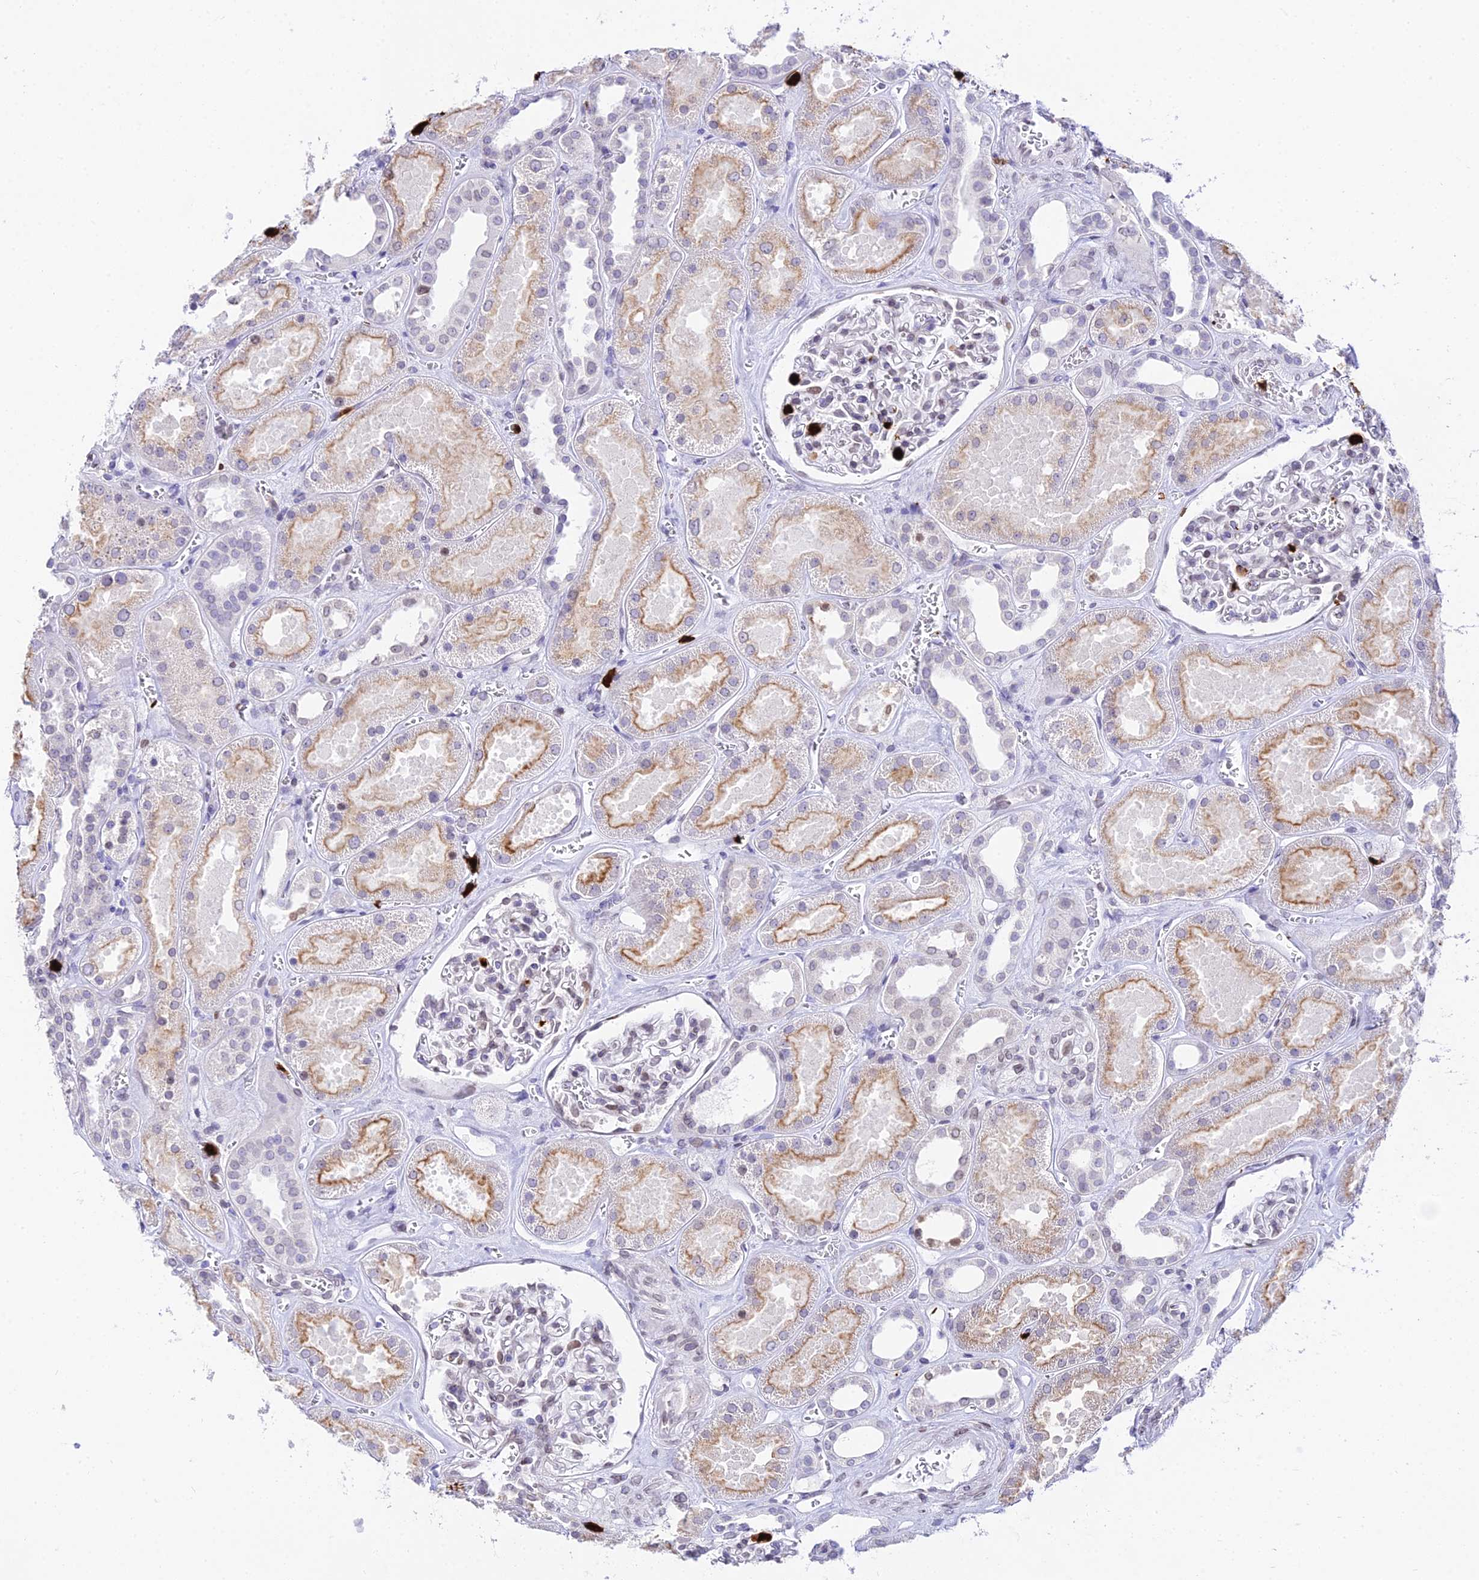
{"staining": {"intensity": "weak", "quantity": "<25%", "location": "nuclear"}, "tissue": "kidney", "cell_type": "Cells in glomeruli", "image_type": "normal", "snomed": [{"axis": "morphology", "description": "Normal tissue, NOS"}, {"axis": "morphology", "description": "Adenocarcinoma, NOS"}, {"axis": "topography", "description": "Kidney"}], "caption": "IHC image of unremarkable kidney: kidney stained with DAB (3,3'-diaminobenzidine) shows no significant protein expression in cells in glomeruli.", "gene": "MCM10", "patient": {"sex": "female", "age": 68}}